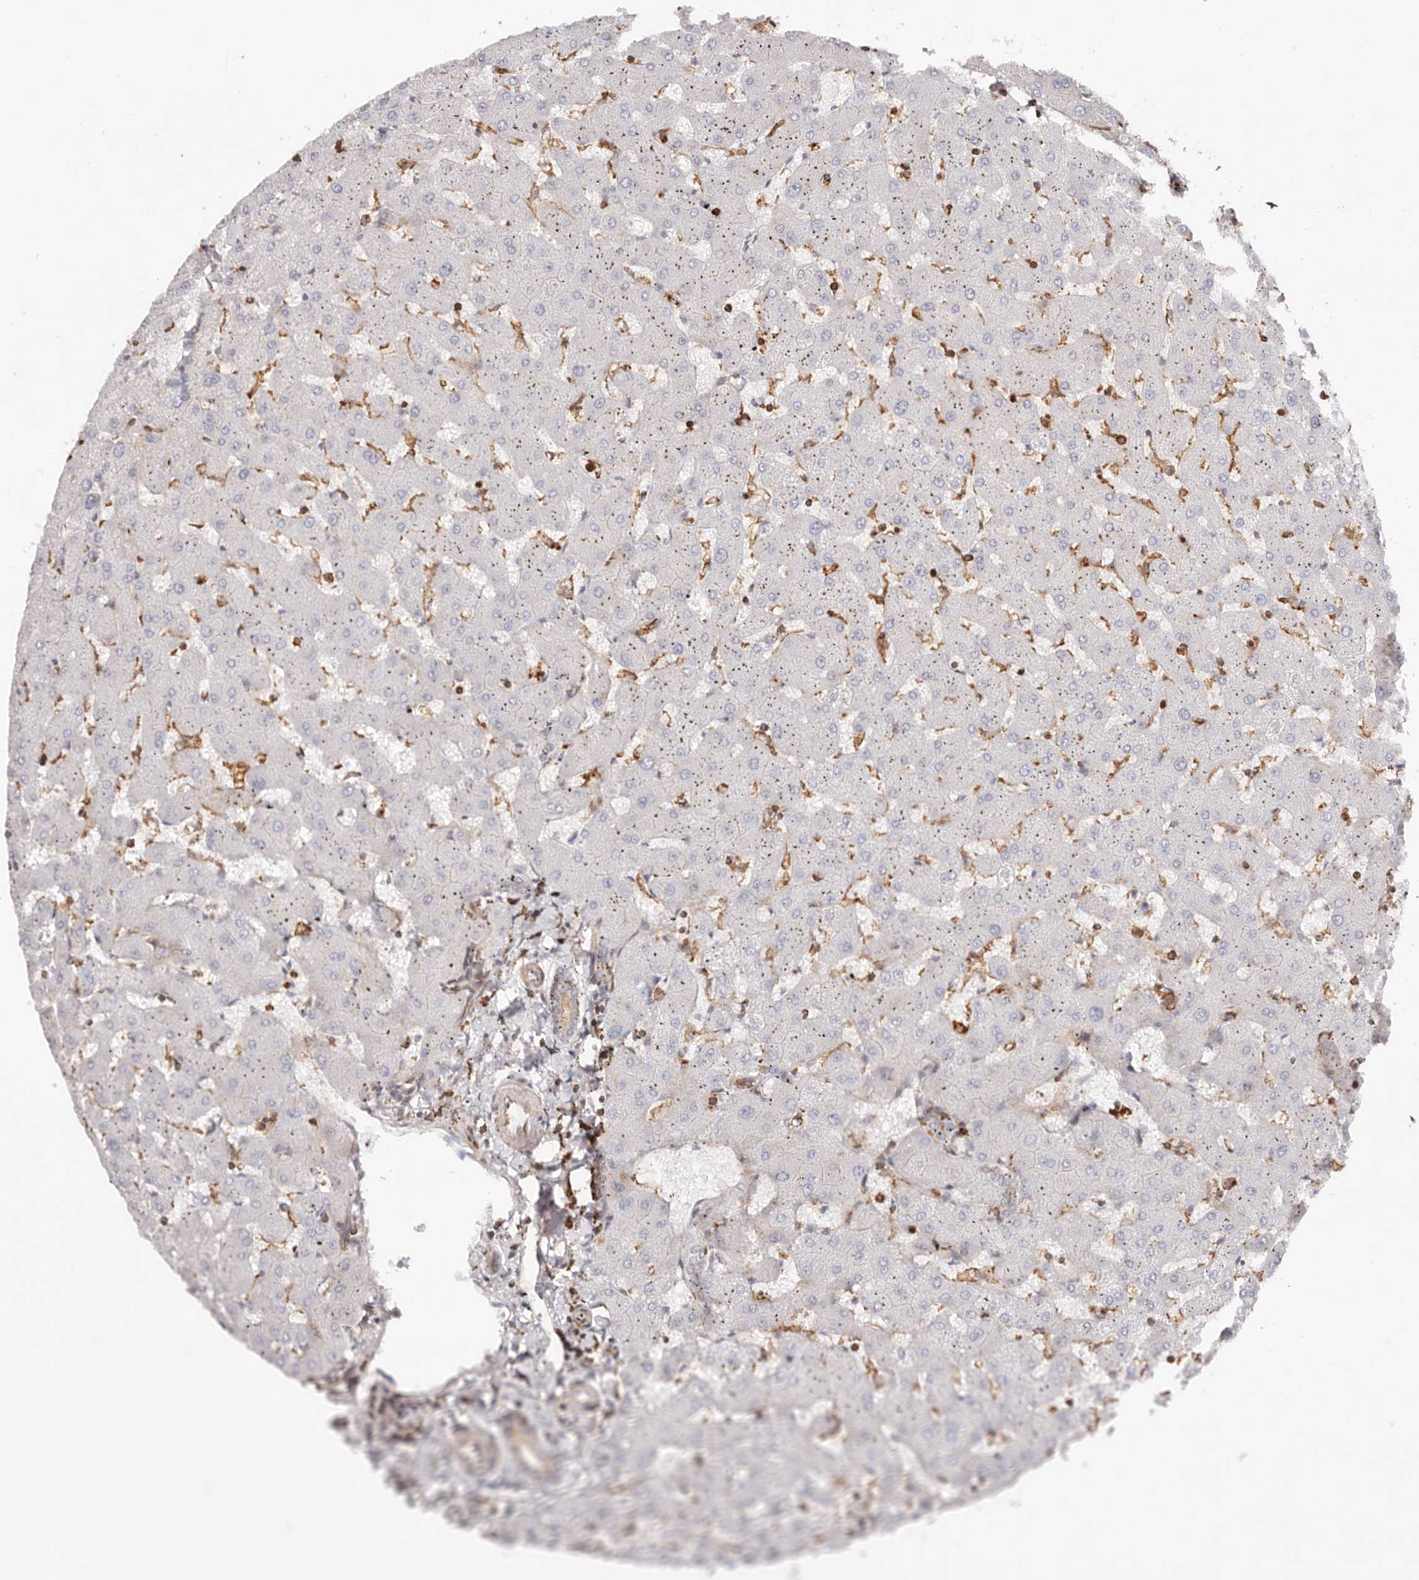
{"staining": {"intensity": "weak", "quantity": "<25%", "location": "cytoplasmic/membranous"}, "tissue": "liver", "cell_type": "Cholangiocytes", "image_type": "normal", "snomed": [{"axis": "morphology", "description": "Normal tissue, NOS"}, {"axis": "topography", "description": "Liver"}], "caption": "Immunohistochemistry (IHC) histopathology image of normal liver: liver stained with DAB reveals no significant protein expression in cholangiocytes.", "gene": "PTPN22", "patient": {"sex": "female", "age": 63}}